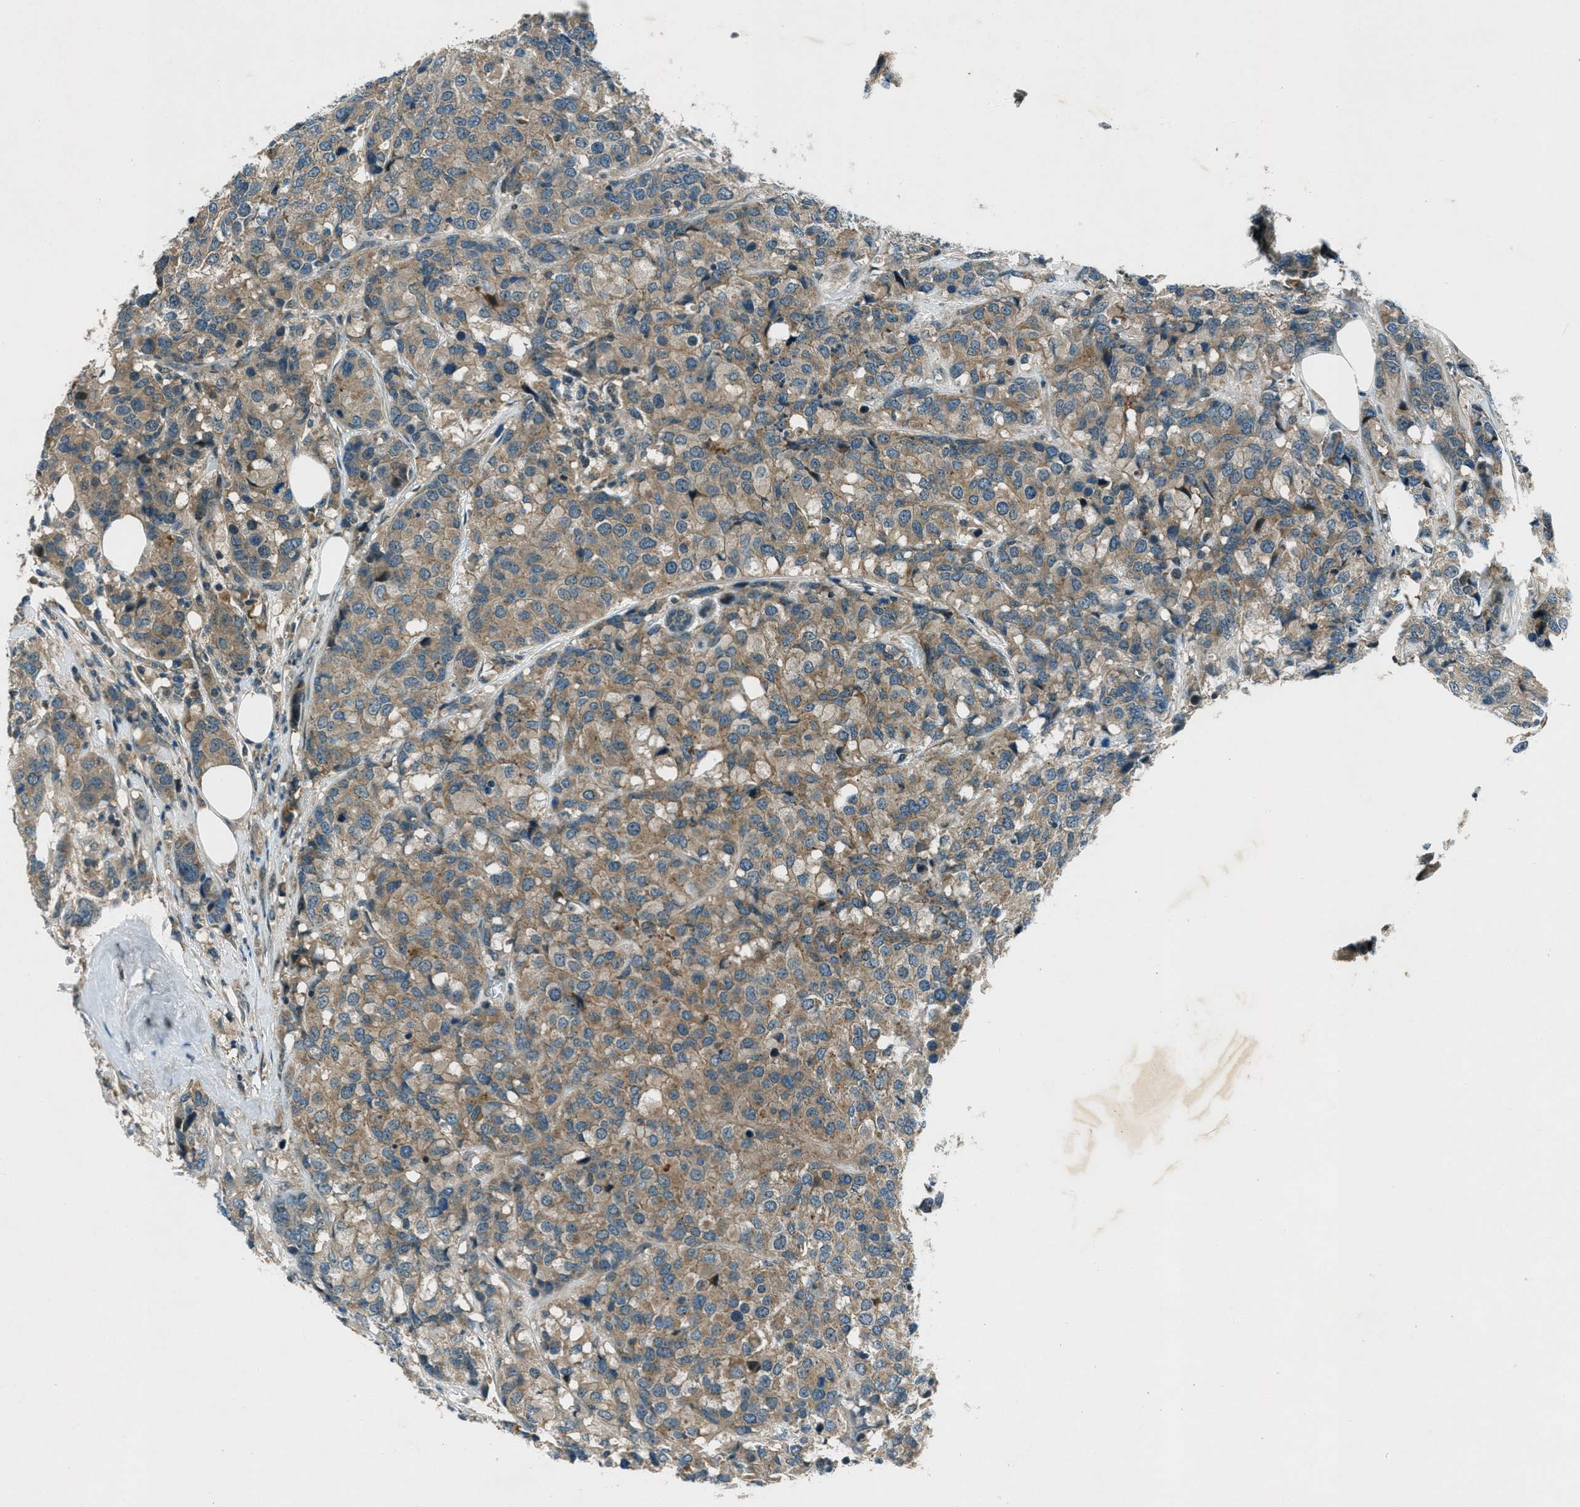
{"staining": {"intensity": "moderate", "quantity": ">75%", "location": "cytoplasmic/membranous"}, "tissue": "breast cancer", "cell_type": "Tumor cells", "image_type": "cancer", "snomed": [{"axis": "morphology", "description": "Lobular carcinoma"}, {"axis": "topography", "description": "Breast"}], "caption": "The immunohistochemical stain labels moderate cytoplasmic/membranous expression in tumor cells of breast lobular carcinoma tissue.", "gene": "STK11", "patient": {"sex": "female", "age": 59}}